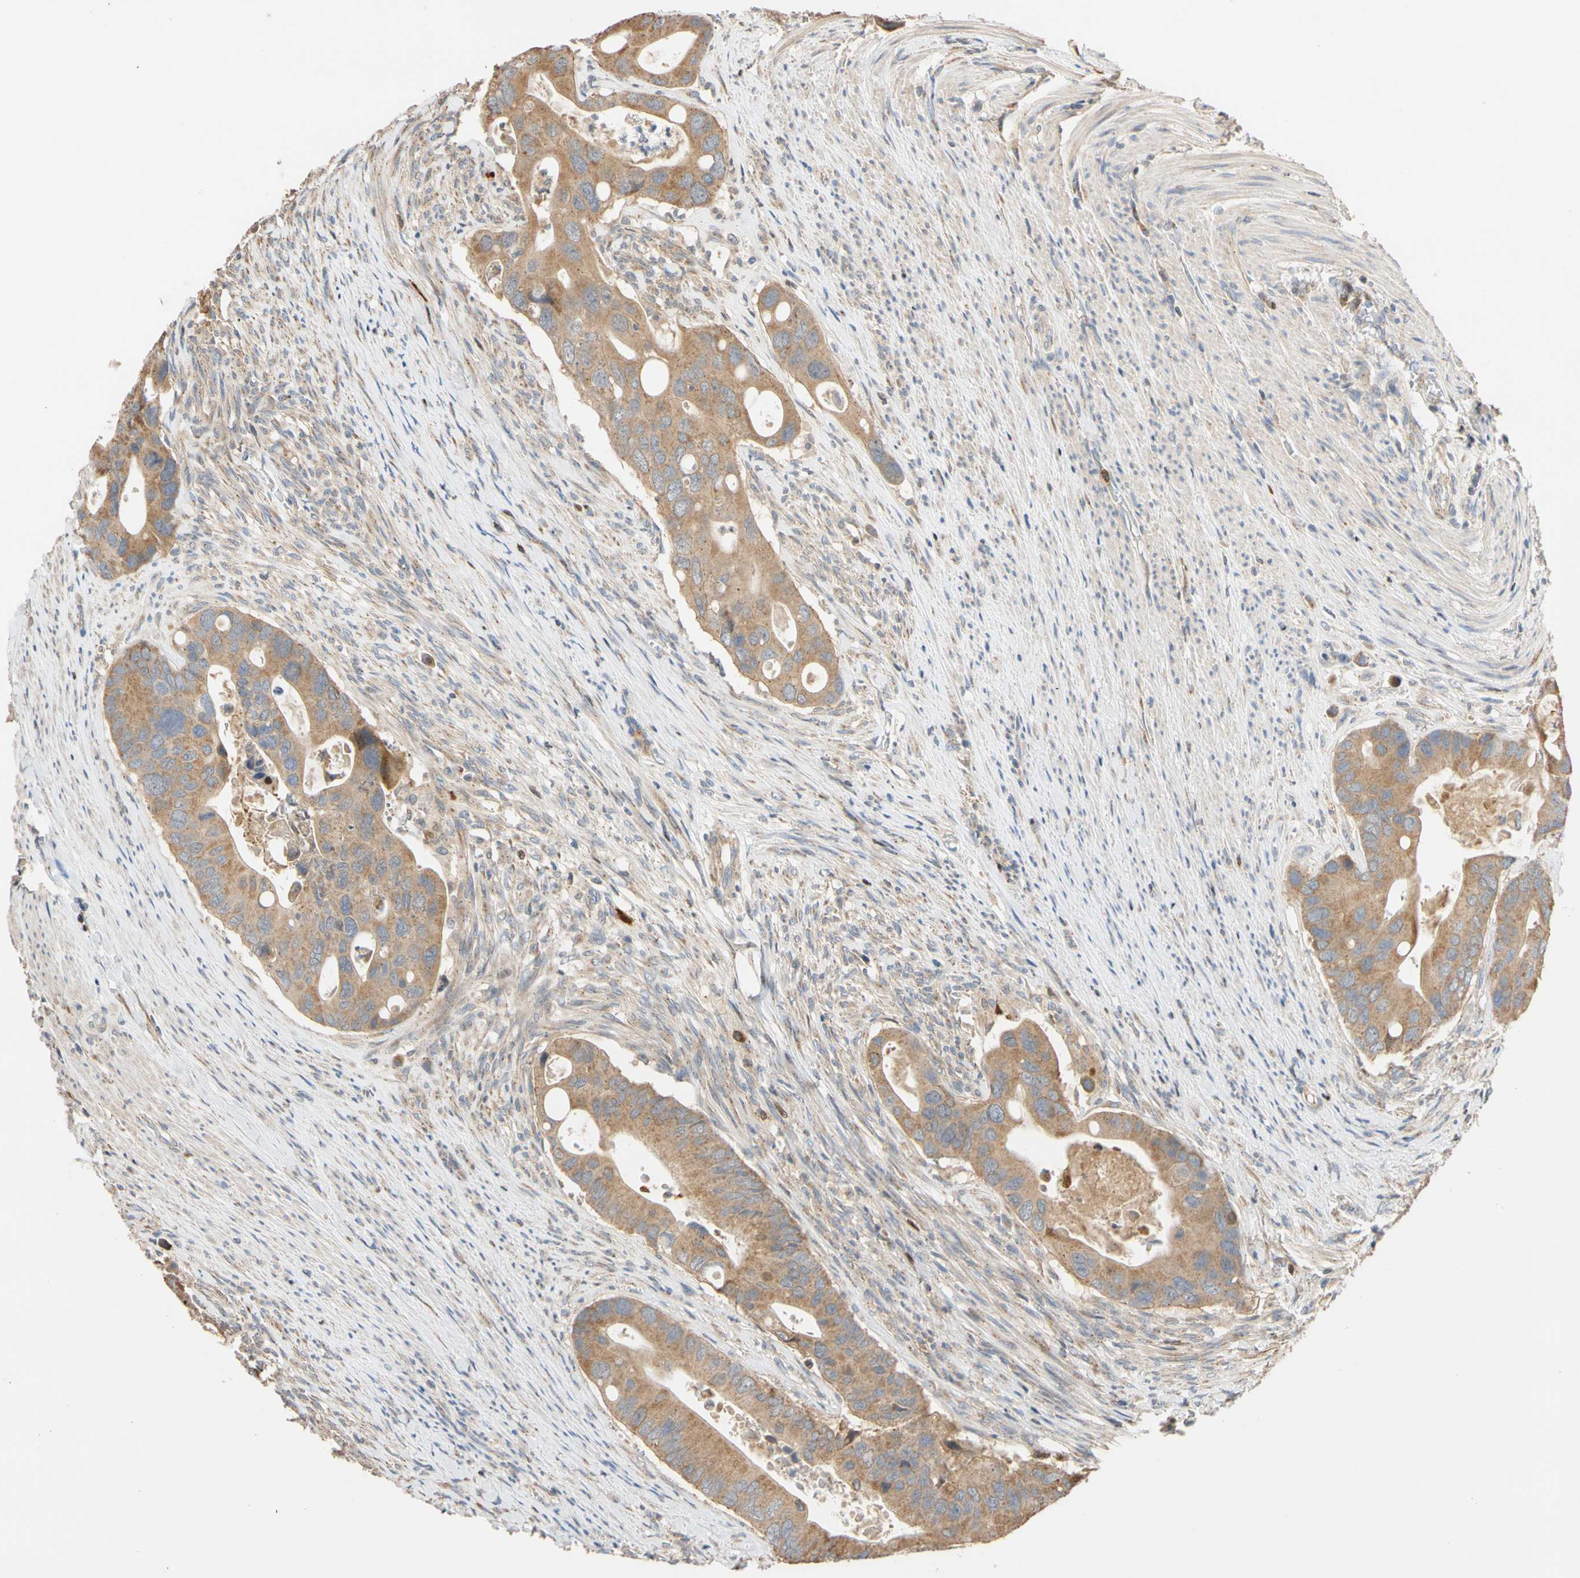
{"staining": {"intensity": "moderate", "quantity": ">75%", "location": "cytoplasmic/membranous"}, "tissue": "colorectal cancer", "cell_type": "Tumor cells", "image_type": "cancer", "snomed": [{"axis": "morphology", "description": "Adenocarcinoma, NOS"}, {"axis": "topography", "description": "Rectum"}], "caption": "DAB immunohistochemical staining of human colorectal cancer (adenocarcinoma) displays moderate cytoplasmic/membranous protein staining in approximately >75% of tumor cells.", "gene": "IP6K2", "patient": {"sex": "female", "age": 57}}